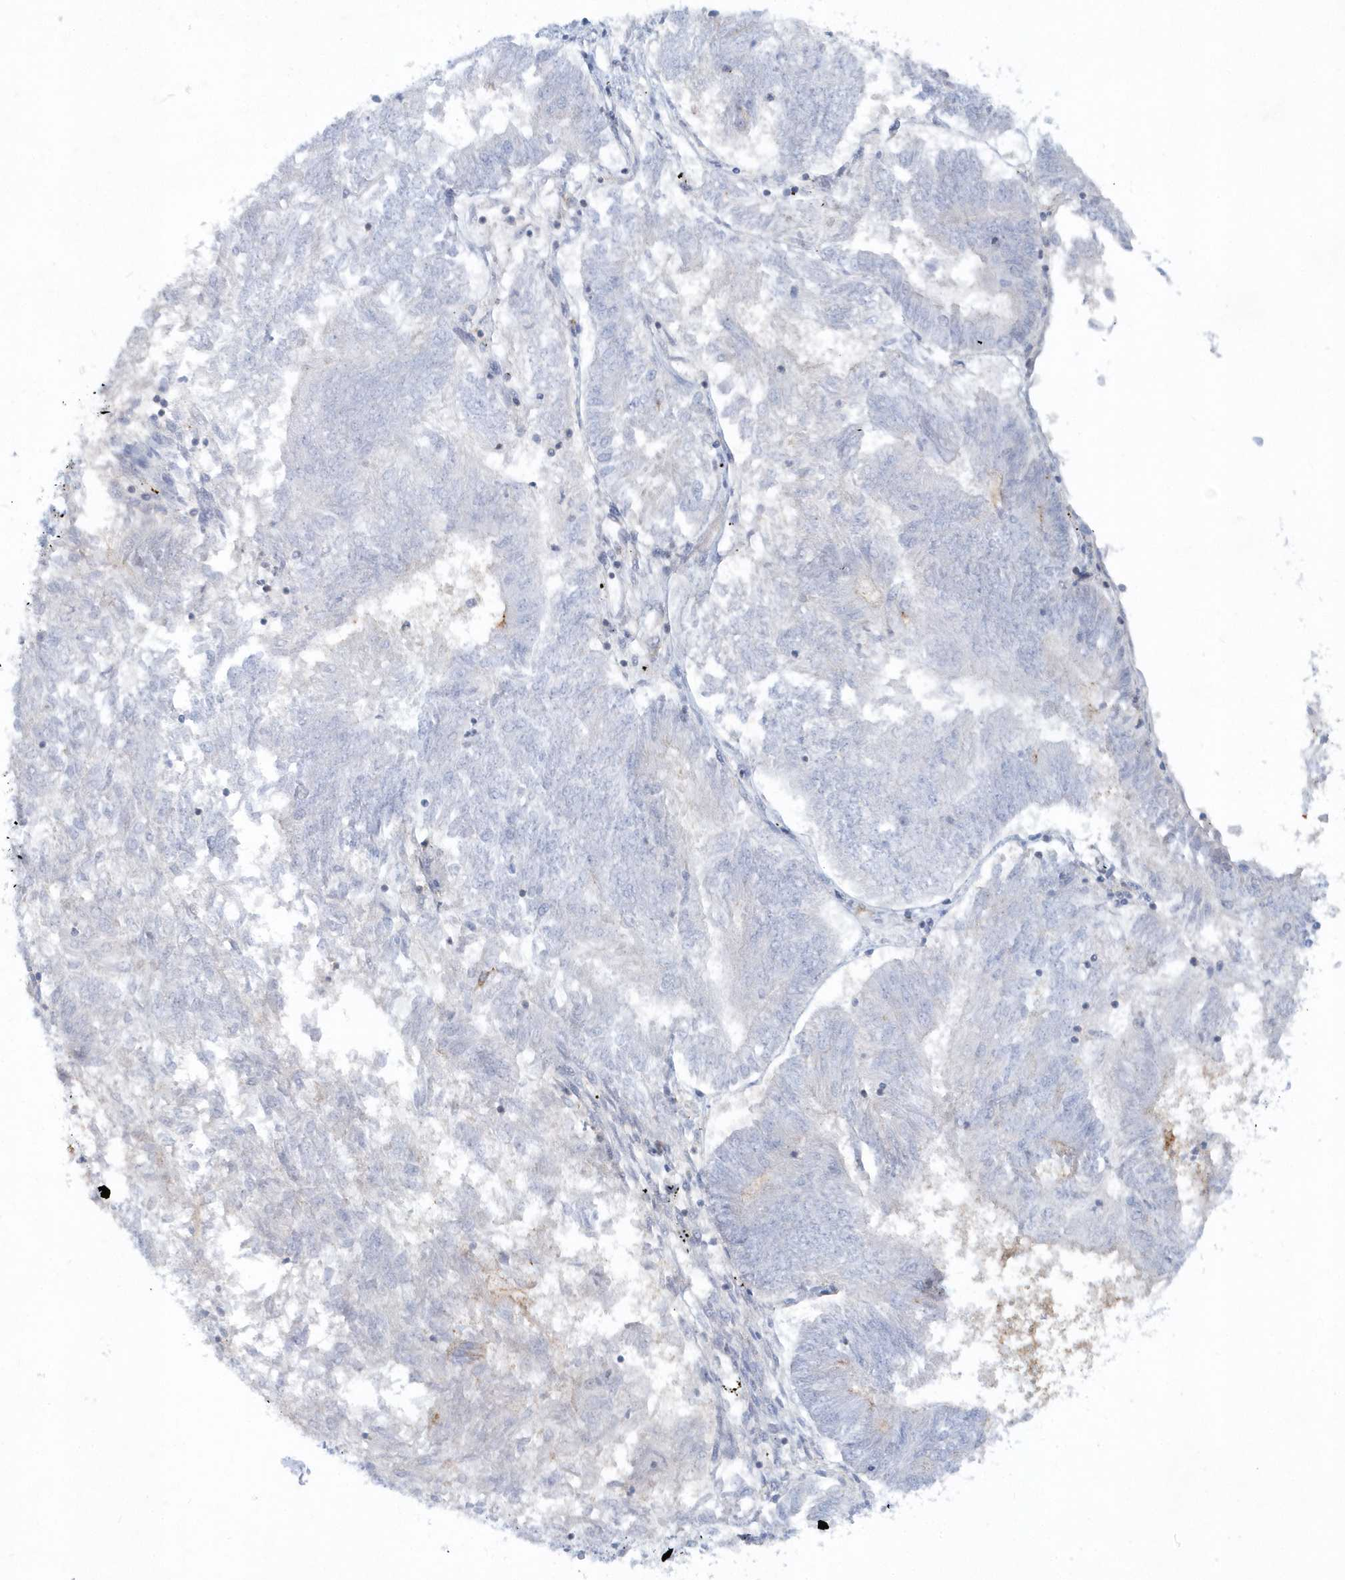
{"staining": {"intensity": "negative", "quantity": "none", "location": "none"}, "tissue": "endometrial cancer", "cell_type": "Tumor cells", "image_type": "cancer", "snomed": [{"axis": "morphology", "description": "Adenocarcinoma, NOS"}, {"axis": "topography", "description": "Endometrium"}], "caption": "Adenocarcinoma (endometrial) was stained to show a protein in brown. There is no significant positivity in tumor cells.", "gene": "DNAH1", "patient": {"sex": "female", "age": 58}}